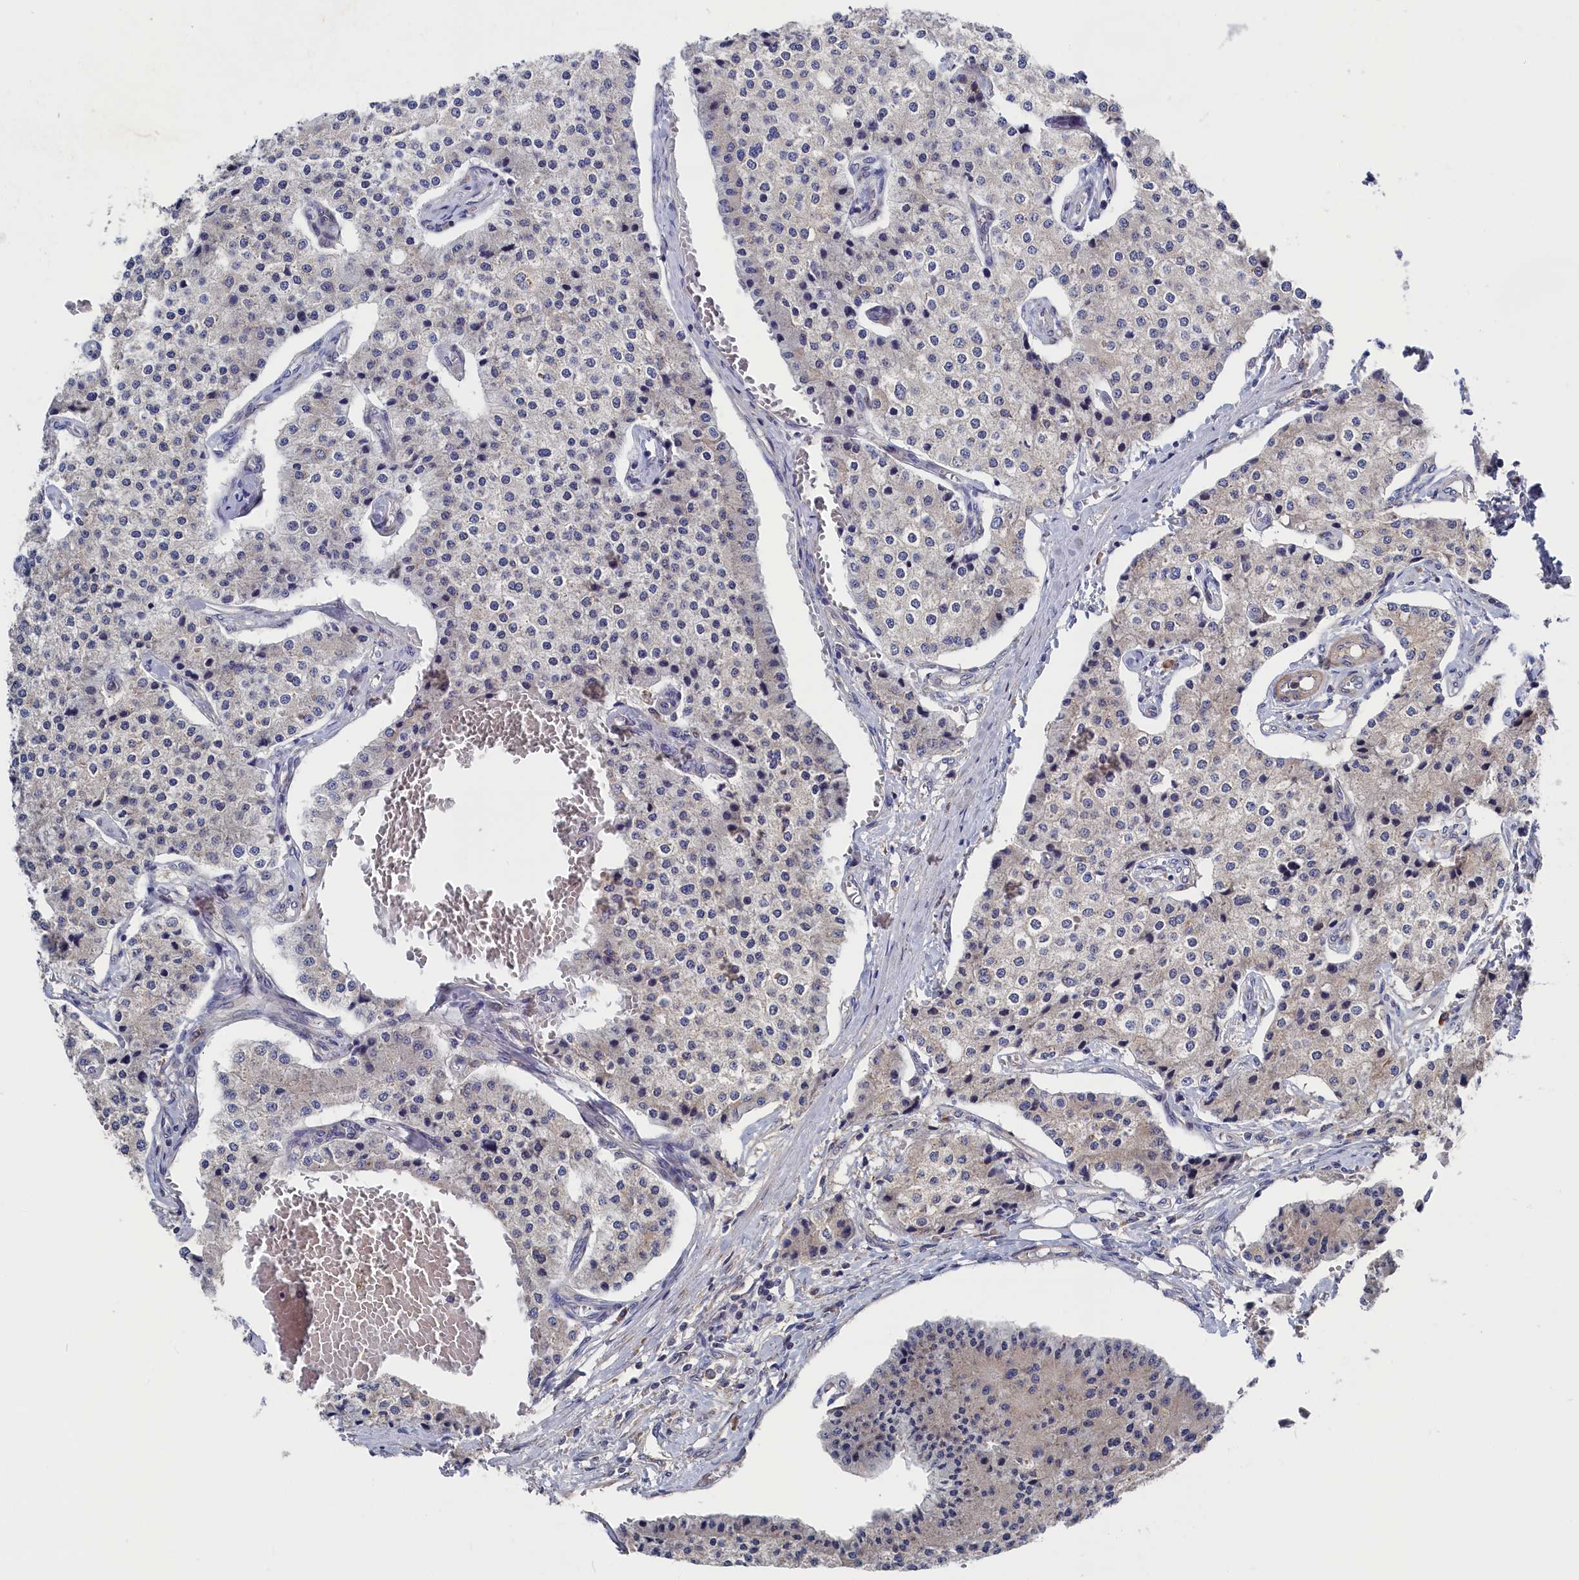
{"staining": {"intensity": "negative", "quantity": "none", "location": "none"}, "tissue": "carcinoid", "cell_type": "Tumor cells", "image_type": "cancer", "snomed": [{"axis": "morphology", "description": "Carcinoid, malignant, NOS"}, {"axis": "topography", "description": "Colon"}], "caption": "A histopathology image of carcinoid stained for a protein exhibits no brown staining in tumor cells. (Brightfield microscopy of DAB (3,3'-diaminobenzidine) immunohistochemistry at high magnification).", "gene": "CYB5D2", "patient": {"sex": "female", "age": 52}}